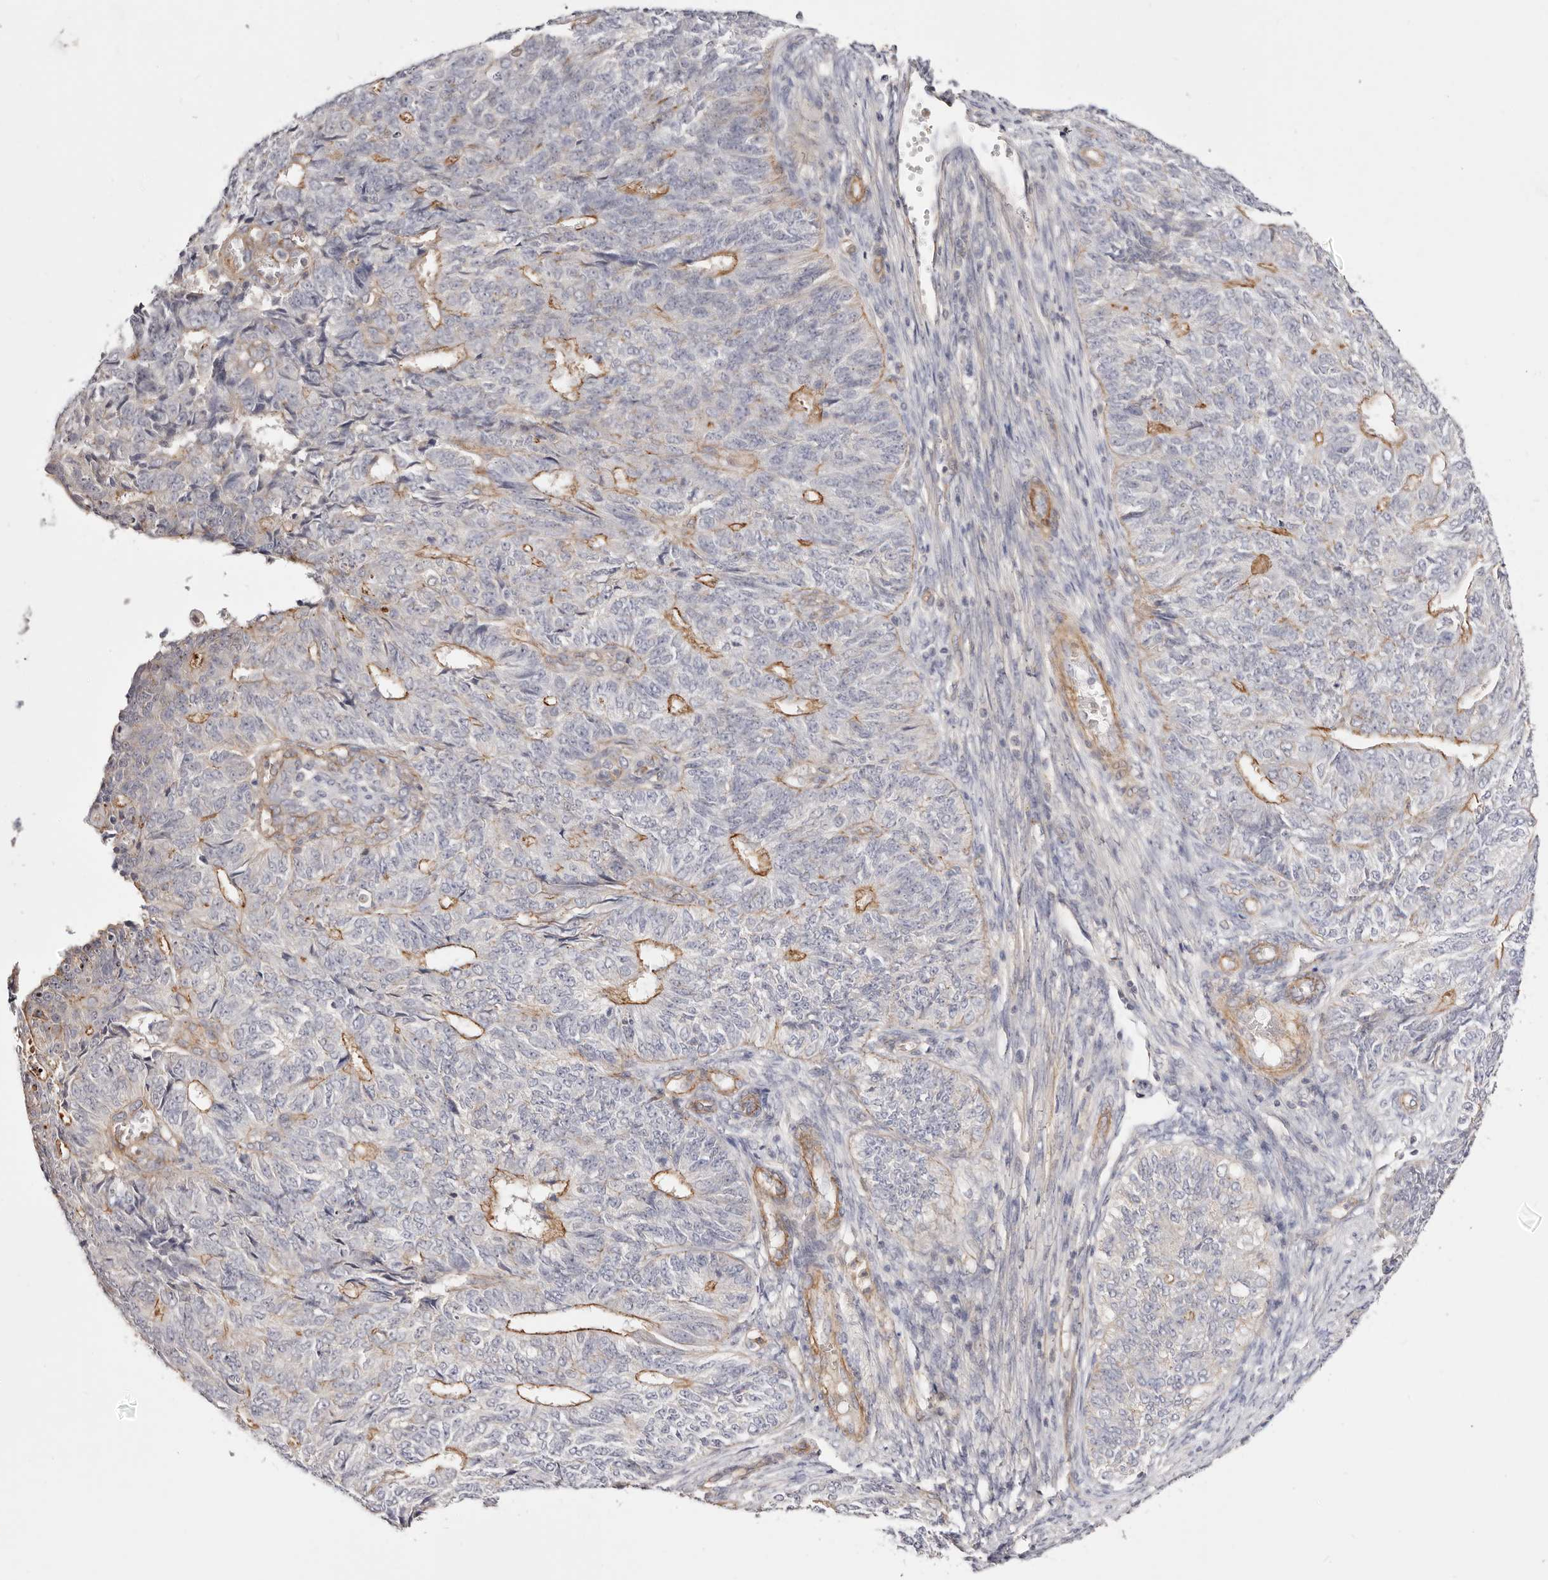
{"staining": {"intensity": "moderate", "quantity": "25%-75%", "location": "cytoplasmic/membranous"}, "tissue": "endometrial cancer", "cell_type": "Tumor cells", "image_type": "cancer", "snomed": [{"axis": "morphology", "description": "Adenocarcinoma, NOS"}, {"axis": "topography", "description": "Endometrium"}], "caption": "Immunohistochemical staining of endometrial cancer (adenocarcinoma) shows medium levels of moderate cytoplasmic/membranous positivity in about 25%-75% of tumor cells.", "gene": "SLC35B2", "patient": {"sex": "female", "age": 32}}